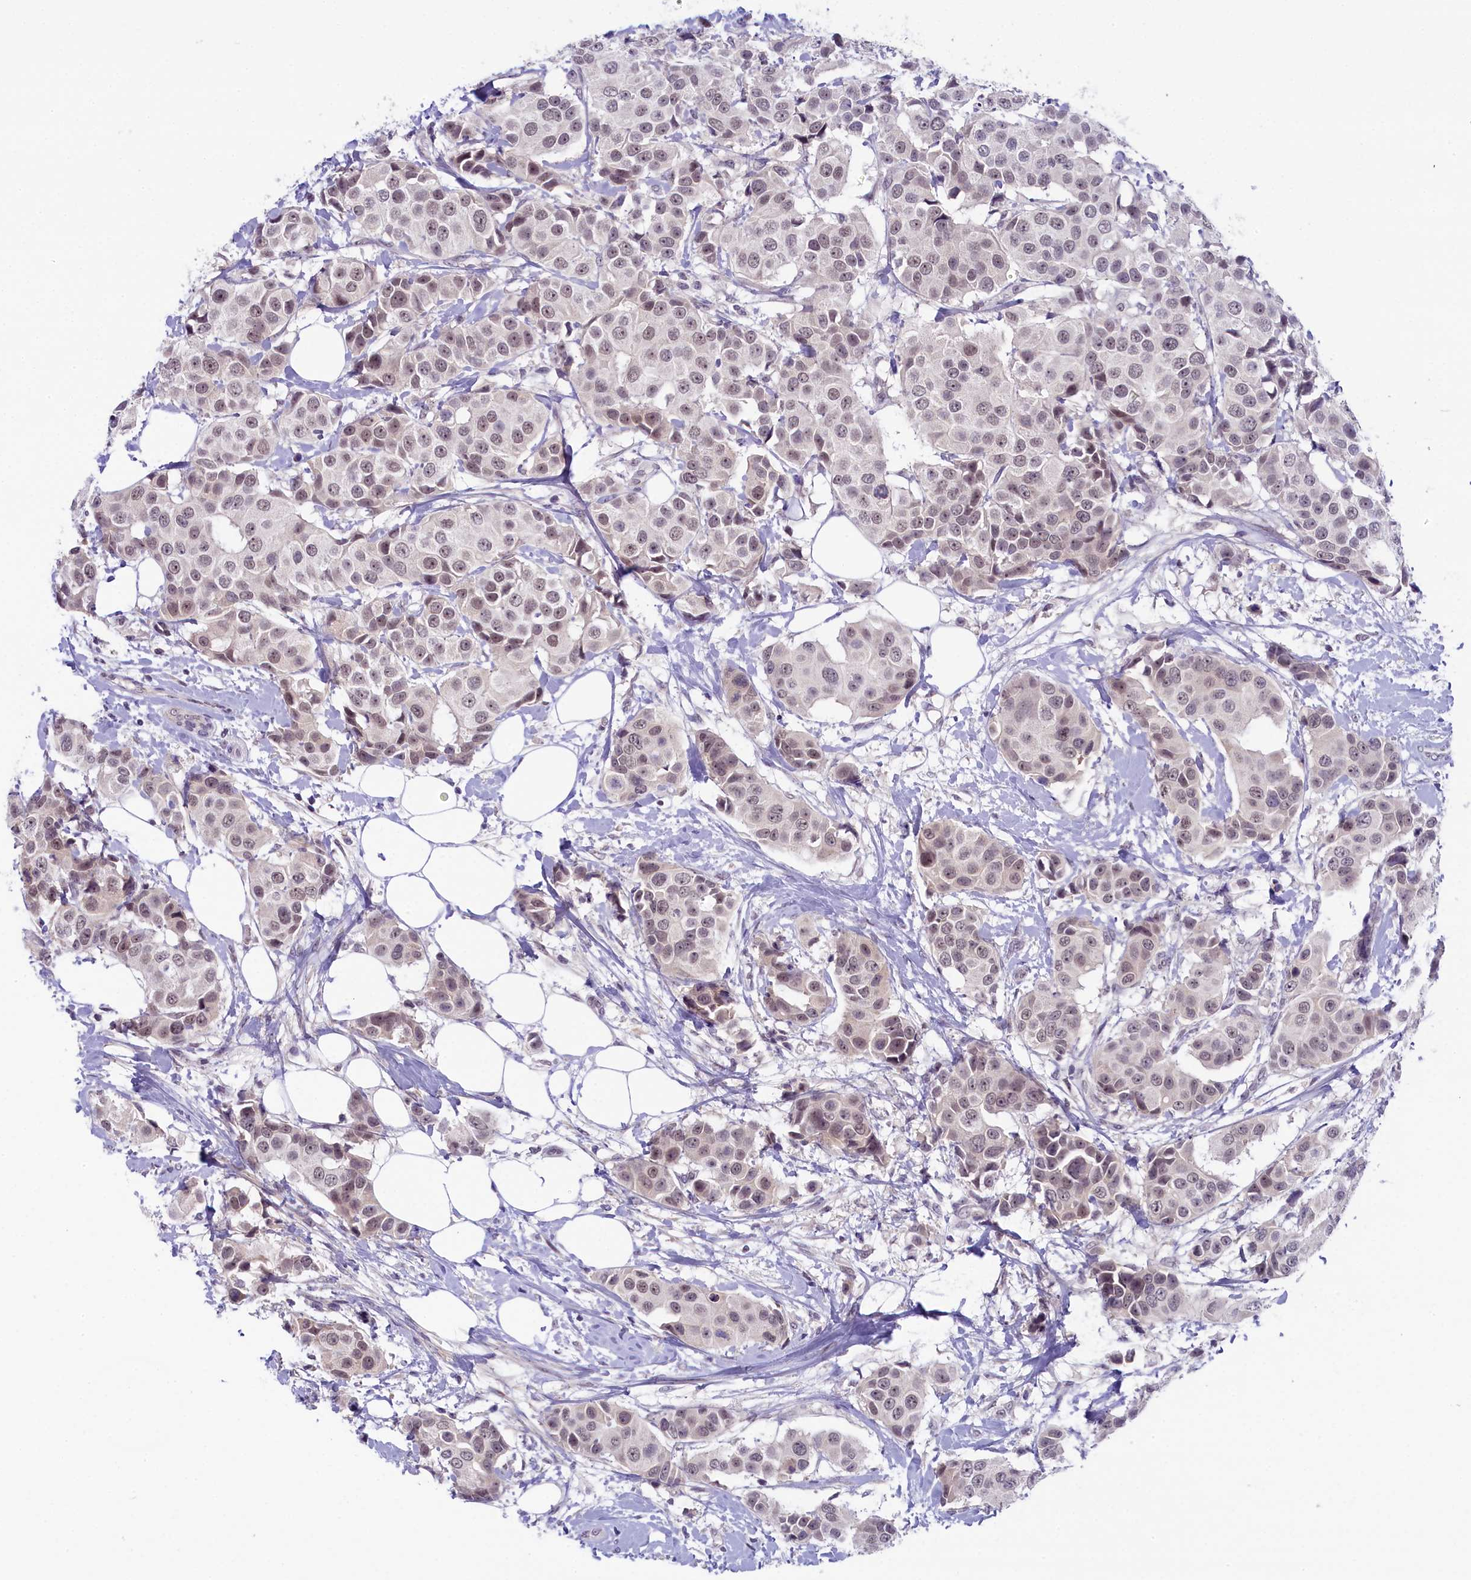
{"staining": {"intensity": "weak", "quantity": ">75%", "location": "nuclear"}, "tissue": "breast cancer", "cell_type": "Tumor cells", "image_type": "cancer", "snomed": [{"axis": "morphology", "description": "Normal tissue, NOS"}, {"axis": "morphology", "description": "Duct carcinoma"}, {"axis": "topography", "description": "Breast"}], "caption": "The photomicrograph reveals staining of breast infiltrating ductal carcinoma, revealing weak nuclear protein staining (brown color) within tumor cells.", "gene": "CRAMP1", "patient": {"sex": "female", "age": 39}}